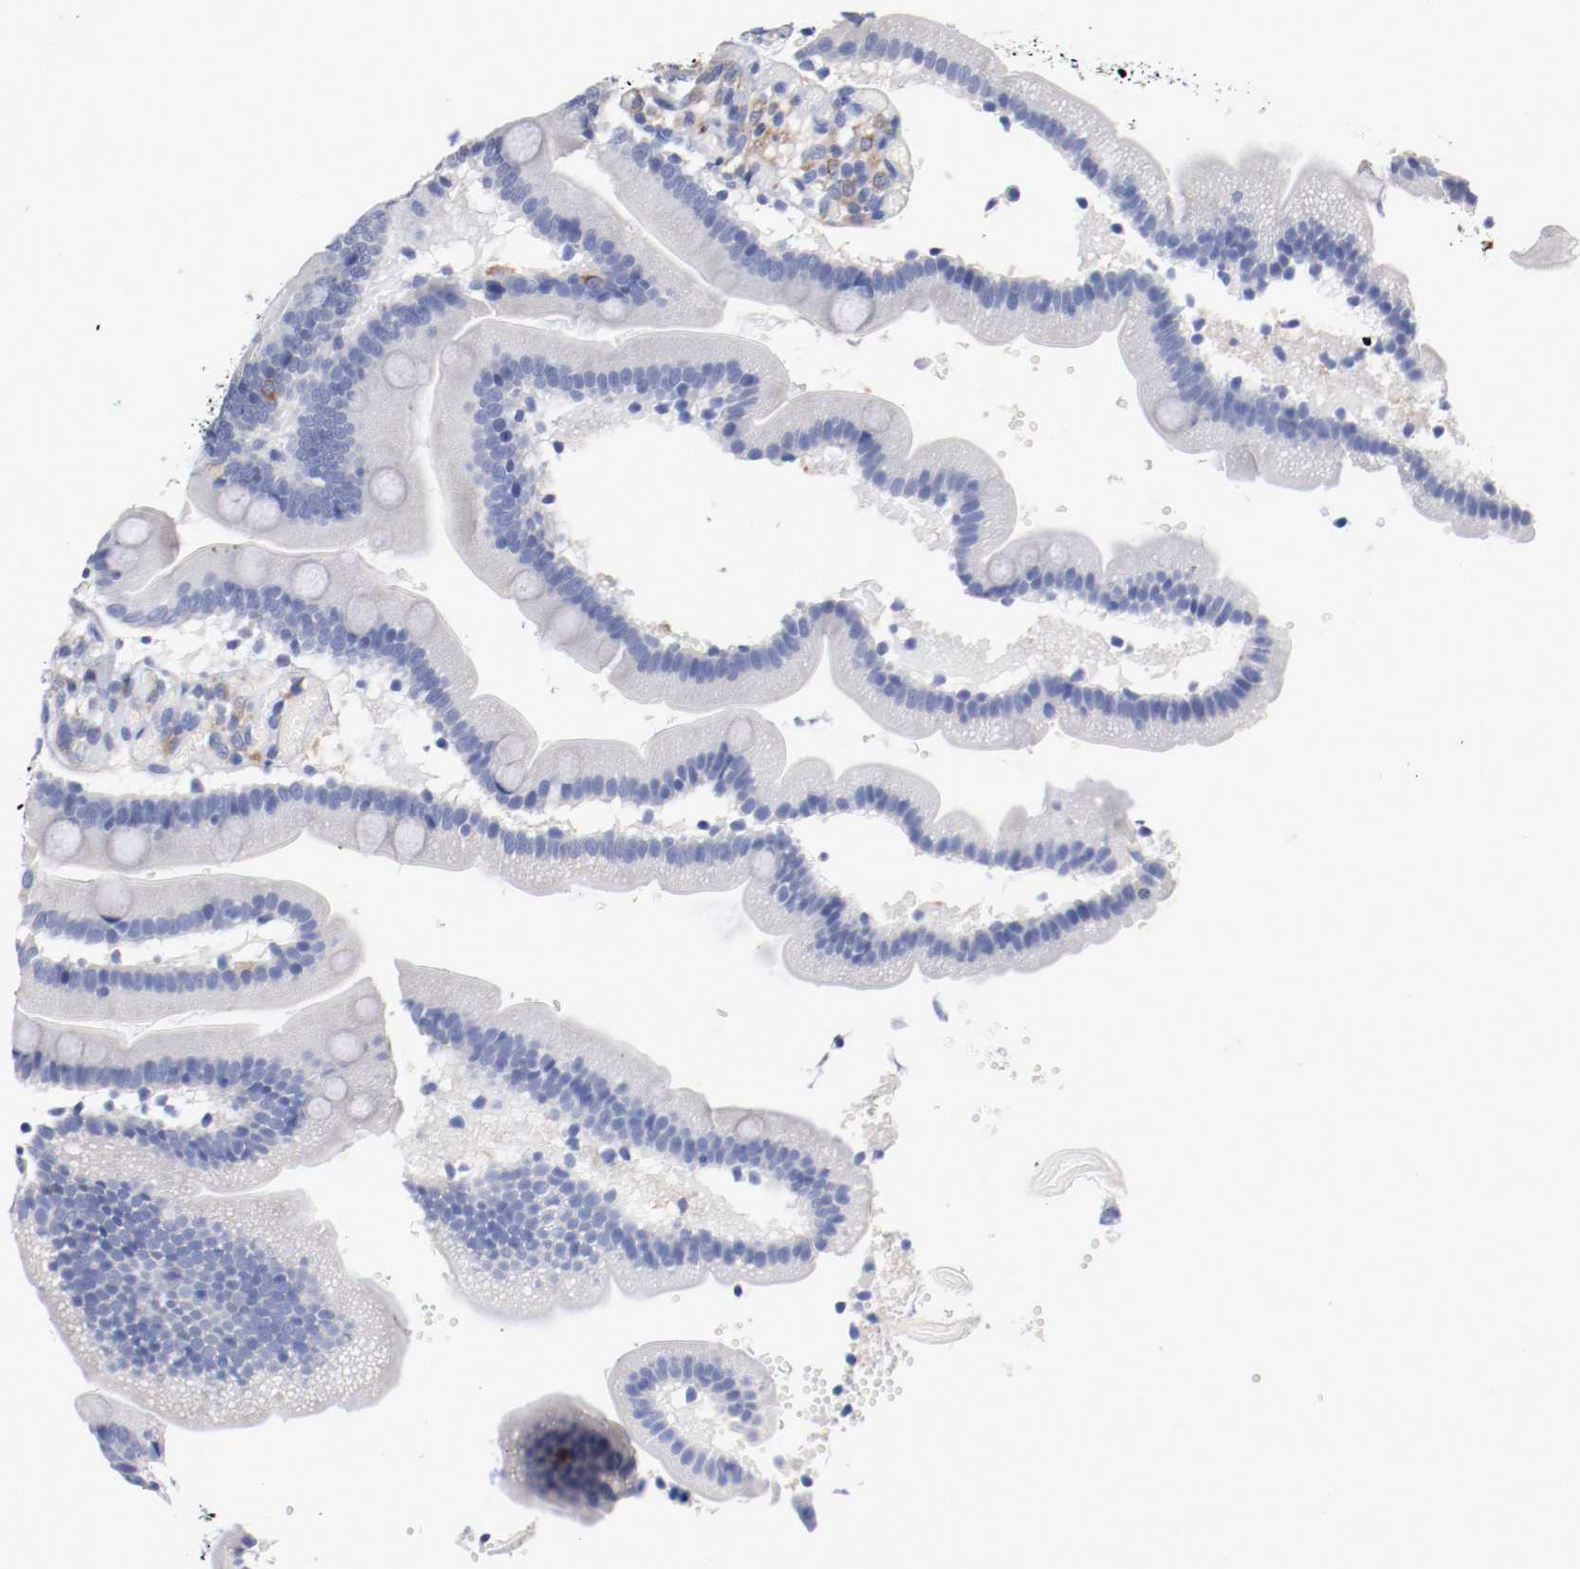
{"staining": {"intensity": "negative", "quantity": "none", "location": "none"}, "tissue": "duodenum", "cell_type": "Glandular cells", "image_type": "normal", "snomed": [{"axis": "morphology", "description": "Normal tissue, NOS"}, {"axis": "topography", "description": "Duodenum"}], "caption": "A high-resolution photomicrograph shows IHC staining of normal duodenum, which displays no significant expression in glandular cells. (Brightfield microscopy of DAB immunohistochemistry (IHC) at high magnification).", "gene": "FGFBP1", "patient": {"sex": "male", "age": 66}}